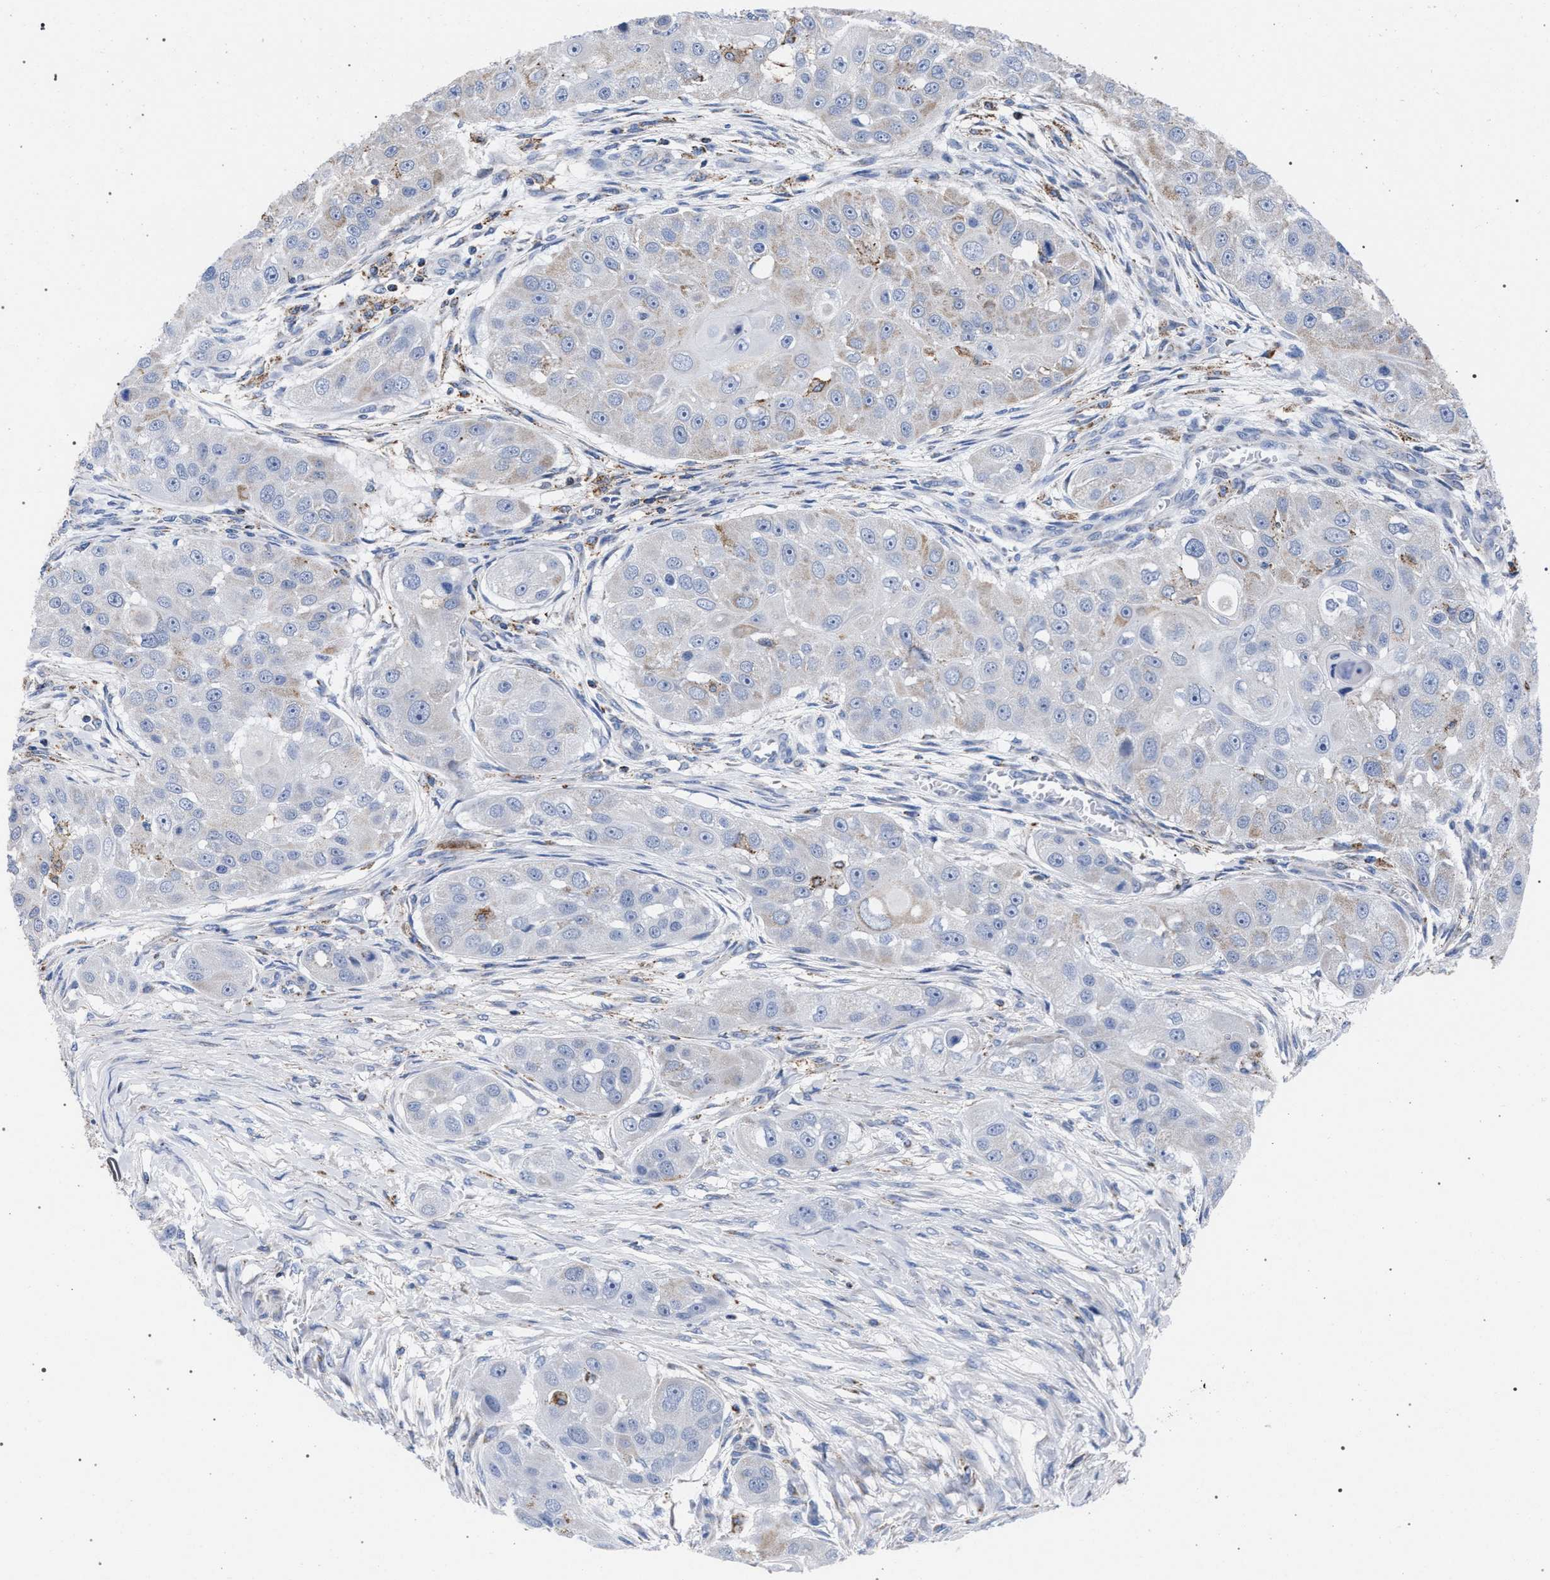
{"staining": {"intensity": "negative", "quantity": "none", "location": "none"}, "tissue": "head and neck cancer", "cell_type": "Tumor cells", "image_type": "cancer", "snomed": [{"axis": "morphology", "description": "Normal tissue, NOS"}, {"axis": "morphology", "description": "Squamous cell carcinoma, NOS"}, {"axis": "topography", "description": "Skeletal muscle"}, {"axis": "topography", "description": "Head-Neck"}], "caption": "IHC of human squamous cell carcinoma (head and neck) shows no expression in tumor cells. Nuclei are stained in blue.", "gene": "ACADS", "patient": {"sex": "male", "age": 51}}